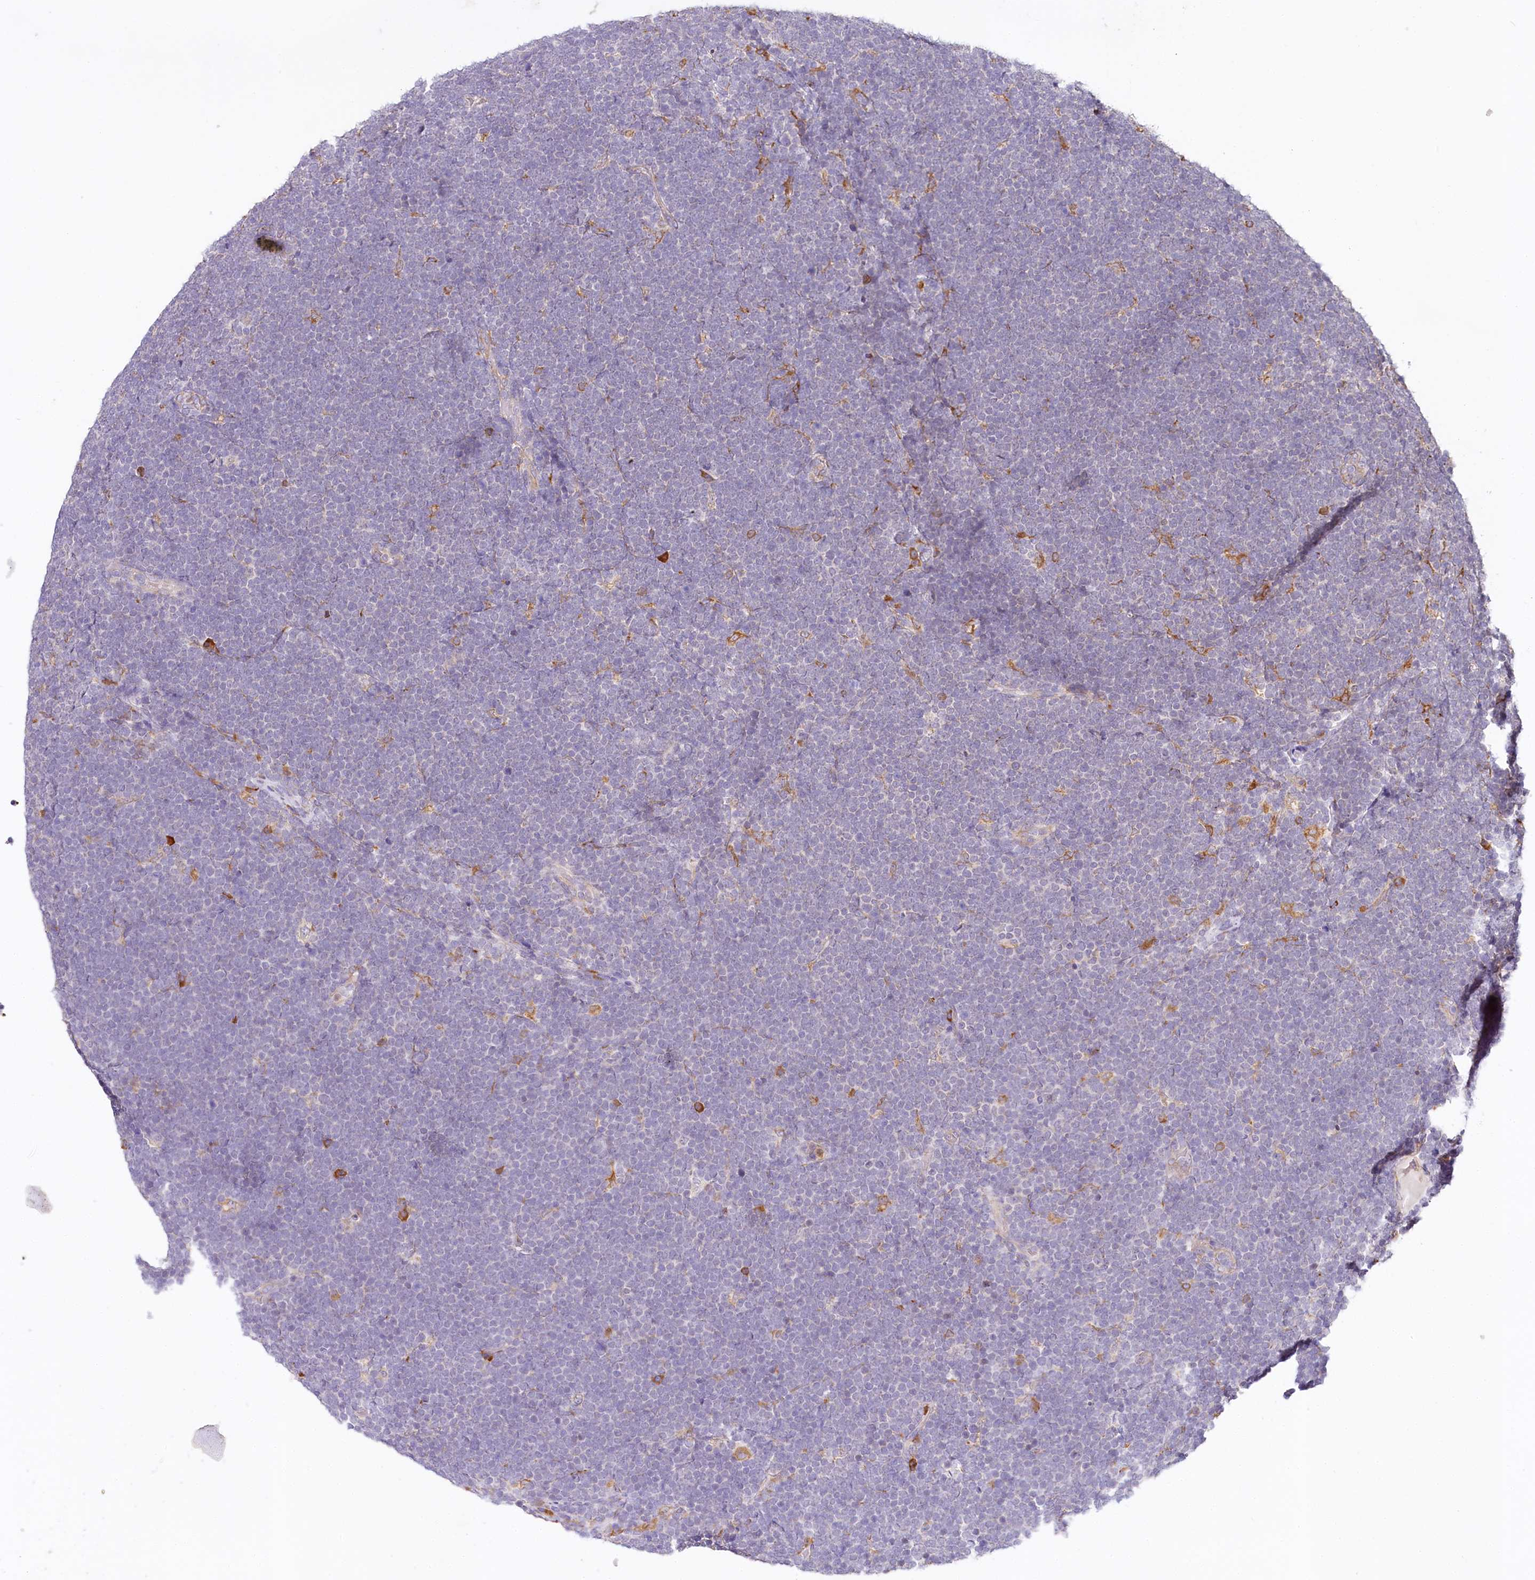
{"staining": {"intensity": "strong", "quantity": "<25%", "location": "cytoplasmic/membranous"}, "tissue": "lymphoma", "cell_type": "Tumor cells", "image_type": "cancer", "snomed": [{"axis": "morphology", "description": "Malignant lymphoma, non-Hodgkin's type, High grade"}, {"axis": "topography", "description": "Lymph node"}], "caption": "Malignant lymphoma, non-Hodgkin's type (high-grade) was stained to show a protein in brown. There is medium levels of strong cytoplasmic/membranous expression in about <25% of tumor cells.", "gene": "VEGFA", "patient": {"sex": "male", "age": 13}}